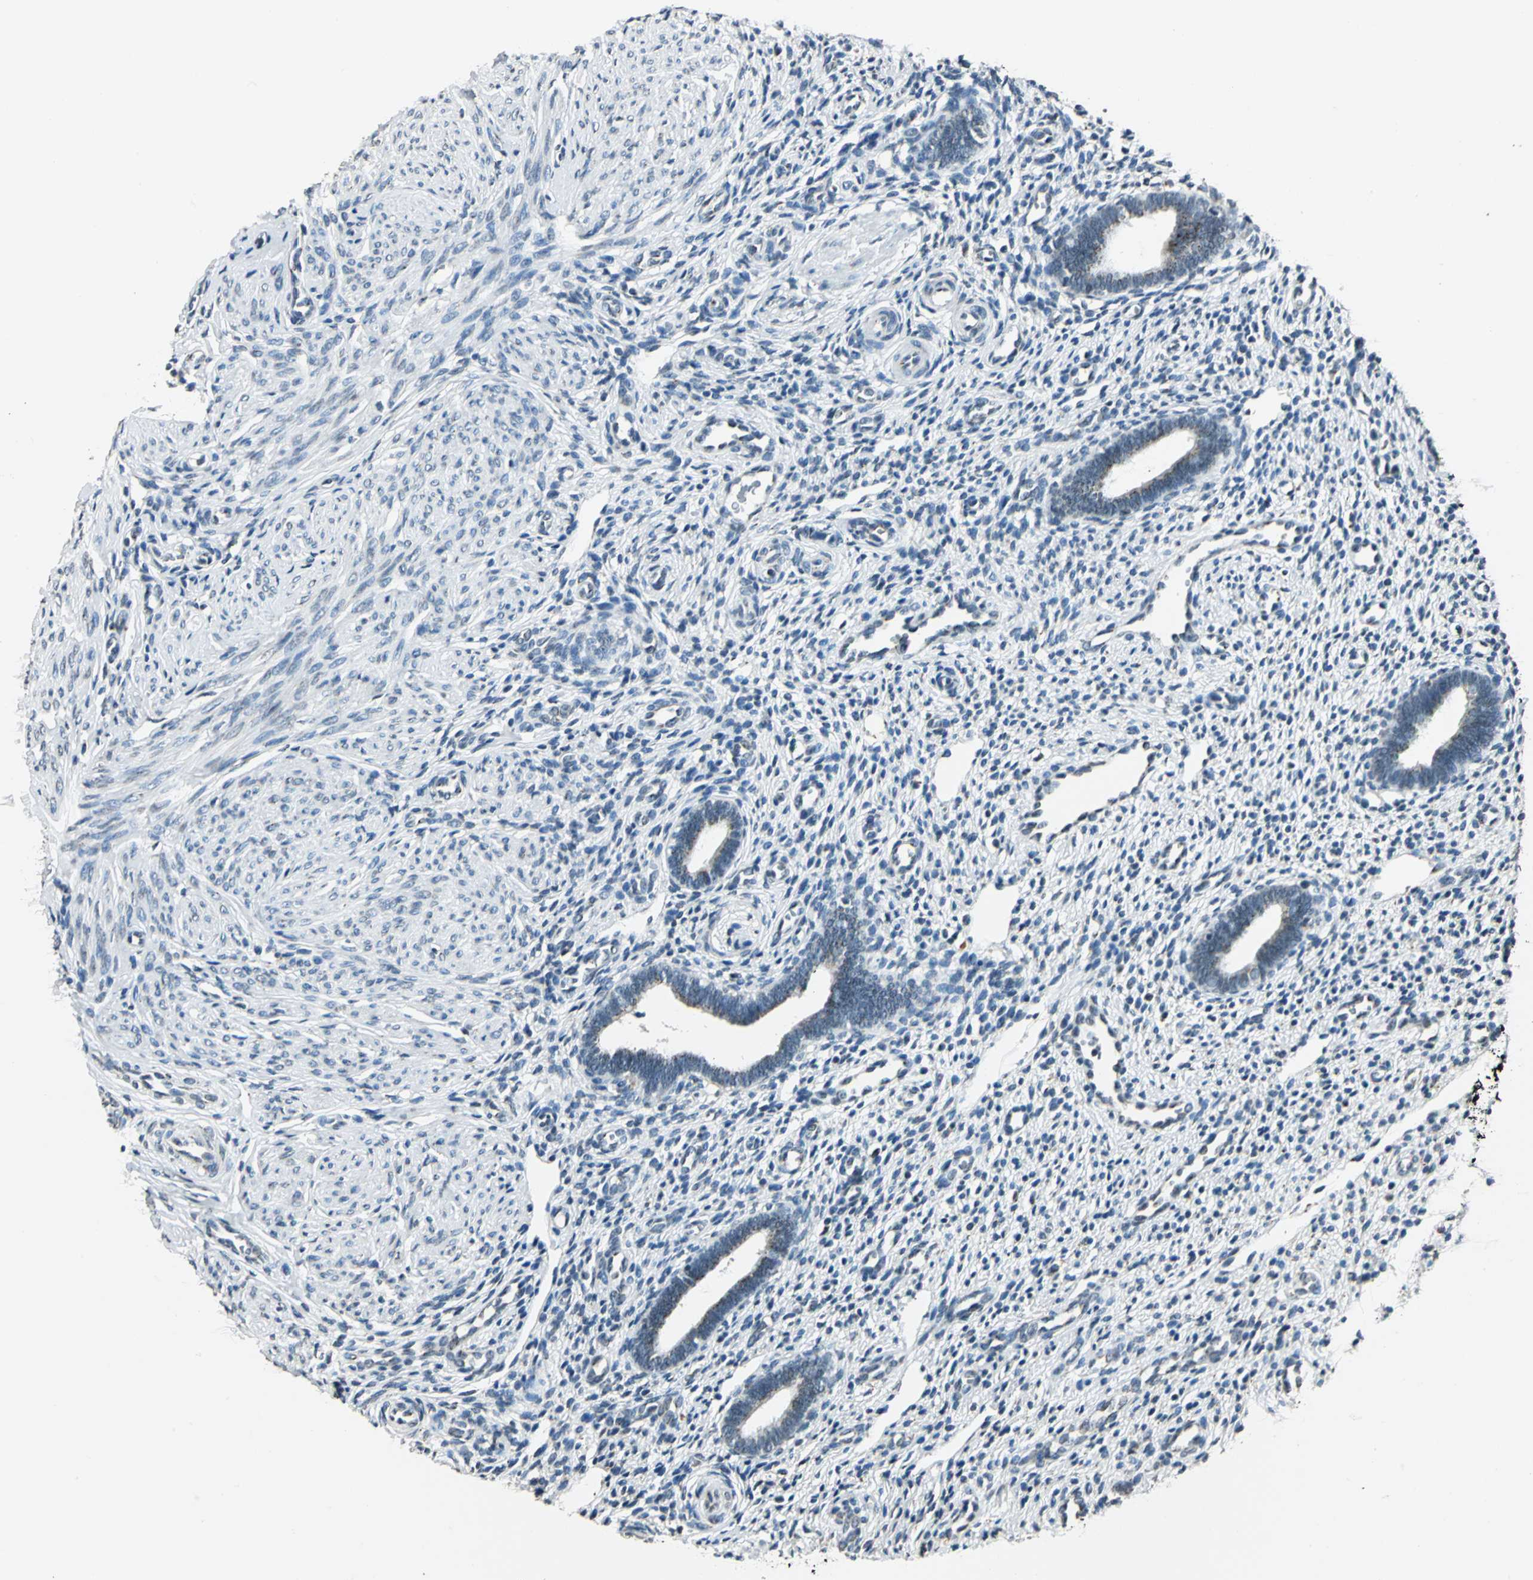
{"staining": {"intensity": "weak", "quantity": "<25%", "location": "cytoplasmic/membranous"}, "tissue": "endometrium", "cell_type": "Cells in endometrial stroma", "image_type": "normal", "snomed": [{"axis": "morphology", "description": "Normal tissue, NOS"}, {"axis": "topography", "description": "Endometrium"}], "caption": "This histopathology image is of unremarkable endometrium stained with immunohistochemistry to label a protein in brown with the nuclei are counter-stained blue. There is no expression in cells in endometrial stroma. (DAB IHC visualized using brightfield microscopy, high magnification).", "gene": "TMEM115", "patient": {"sex": "female", "age": 27}}